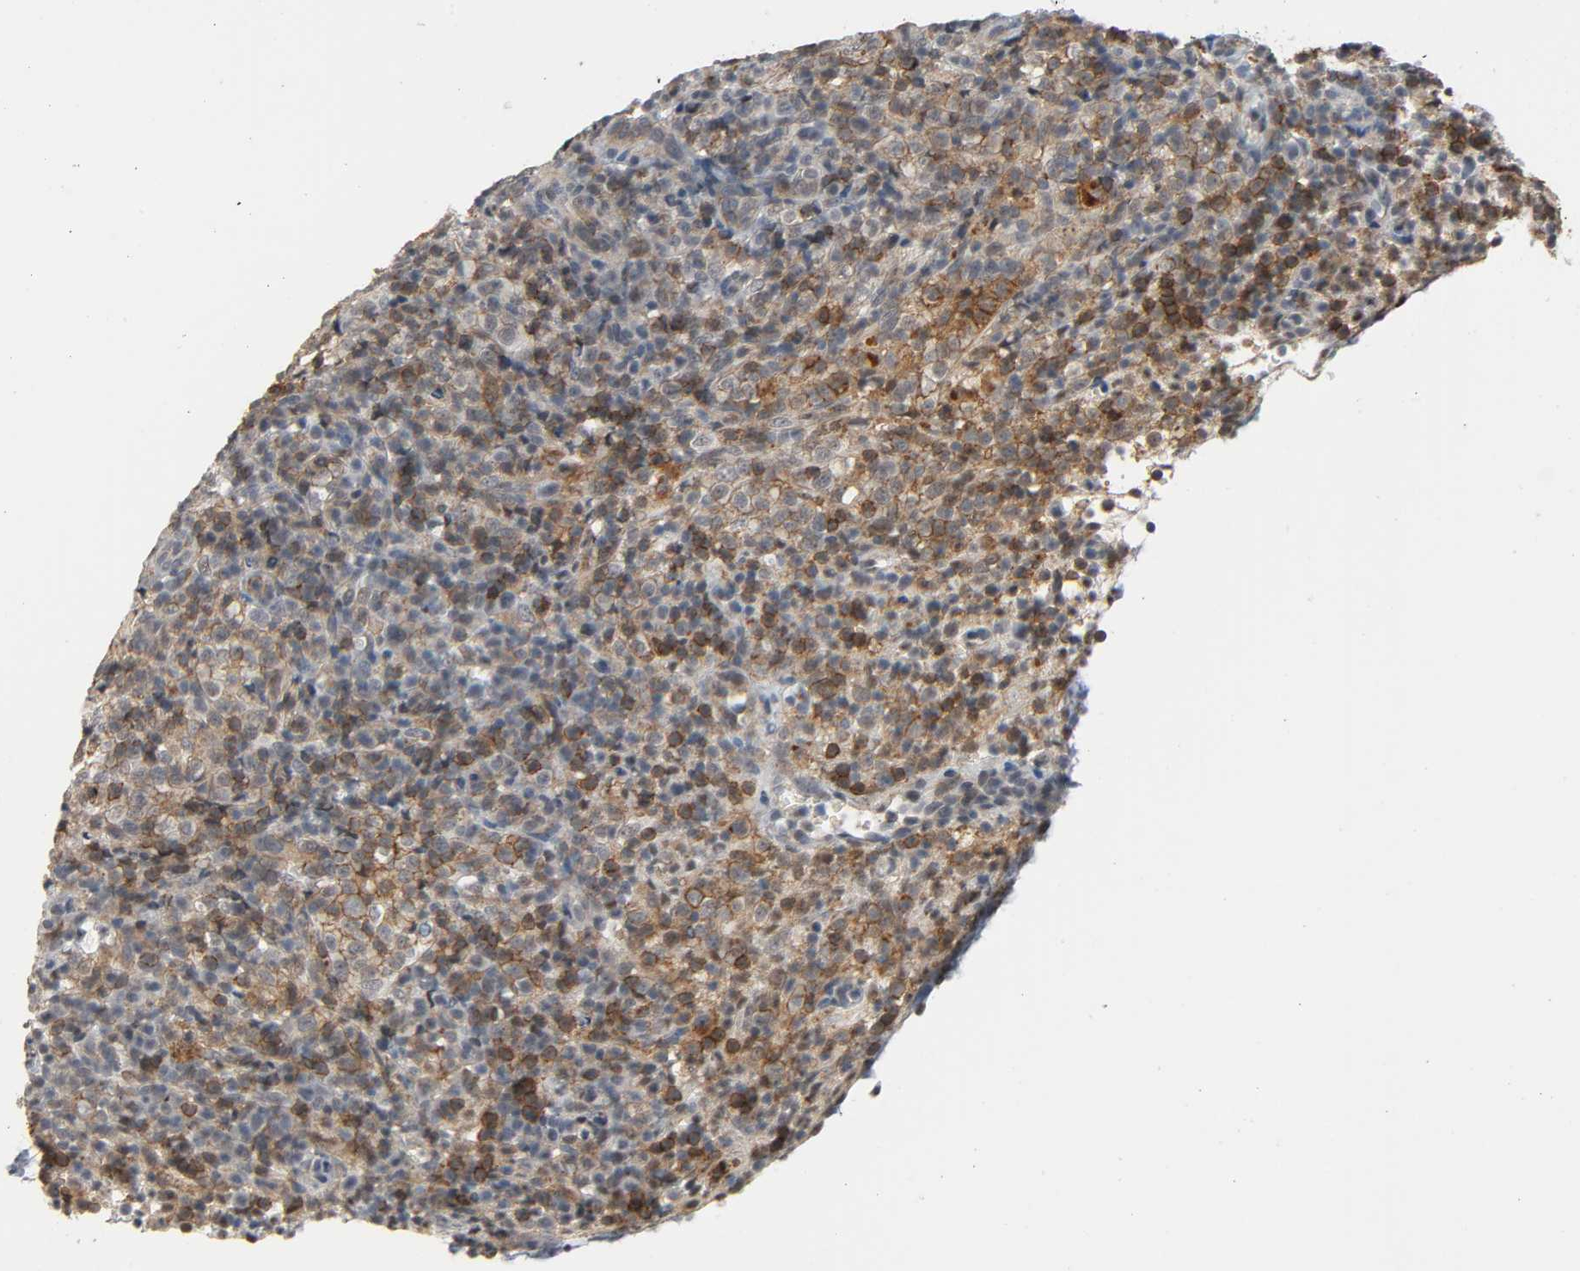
{"staining": {"intensity": "strong", "quantity": "25%-75%", "location": "cytoplasmic/membranous"}, "tissue": "lymphoma", "cell_type": "Tumor cells", "image_type": "cancer", "snomed": [{"axis": "morphology", "description": "Malignant lymphoma, non-Hodgkin's type, High grade"}, {"axis": "topography", "description": "Lymph node"}], "caption": "IHC (DAB) staining of human lymphoma demonstrates strong cytoplasmic/membranous protein staining in about 25%-75% of tumor cells.", "gene": "CD4", "patient": {"sex": "female", "age": 76}}